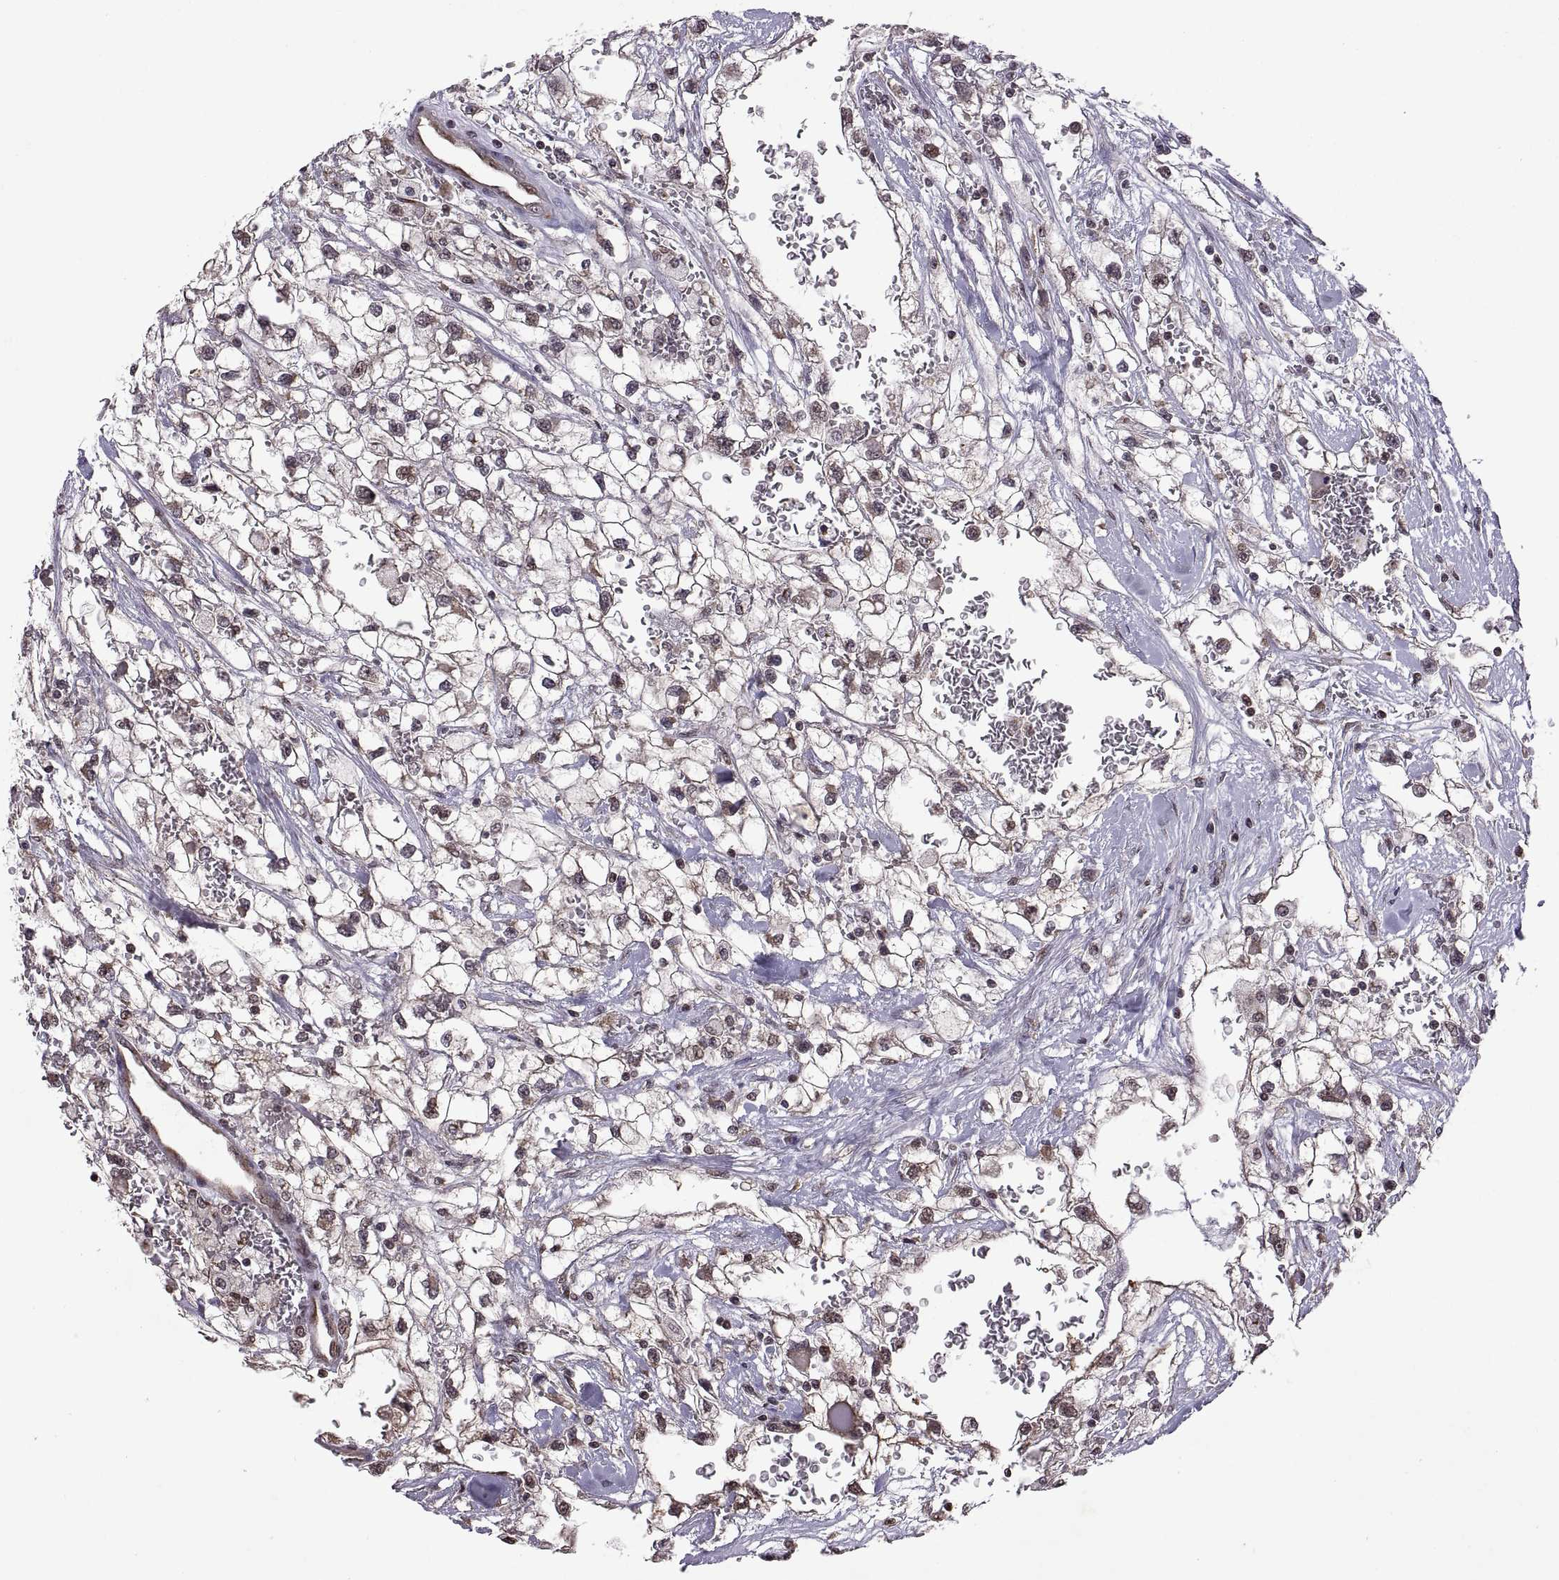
{"staining": {"intensity": "weak", "quantity": ">75%", "location": "cytoplasmic/membranous"}, "tissue": "renal cancer", "cell_type": "Tumor cells", "image_type": "cancer", "snomed": [{"axis": "morphology", "description": "Adenocarcinoma, NOS"}, {"axis": "topography", "description": "Kidney"}], "caption": "IHC histopathology image of neoplastic tissue: human renal adenocarcinoma stained using immunohistochemistry (IHC) demonstrates low levels of weak protein expression localized specifically in the cytoplasmic/membranous of tumor cells, appearing as a cytoplasmic/membranous brown color.", "gene": "ARRB1", "patient": {"sex": "male", "age": 59}}